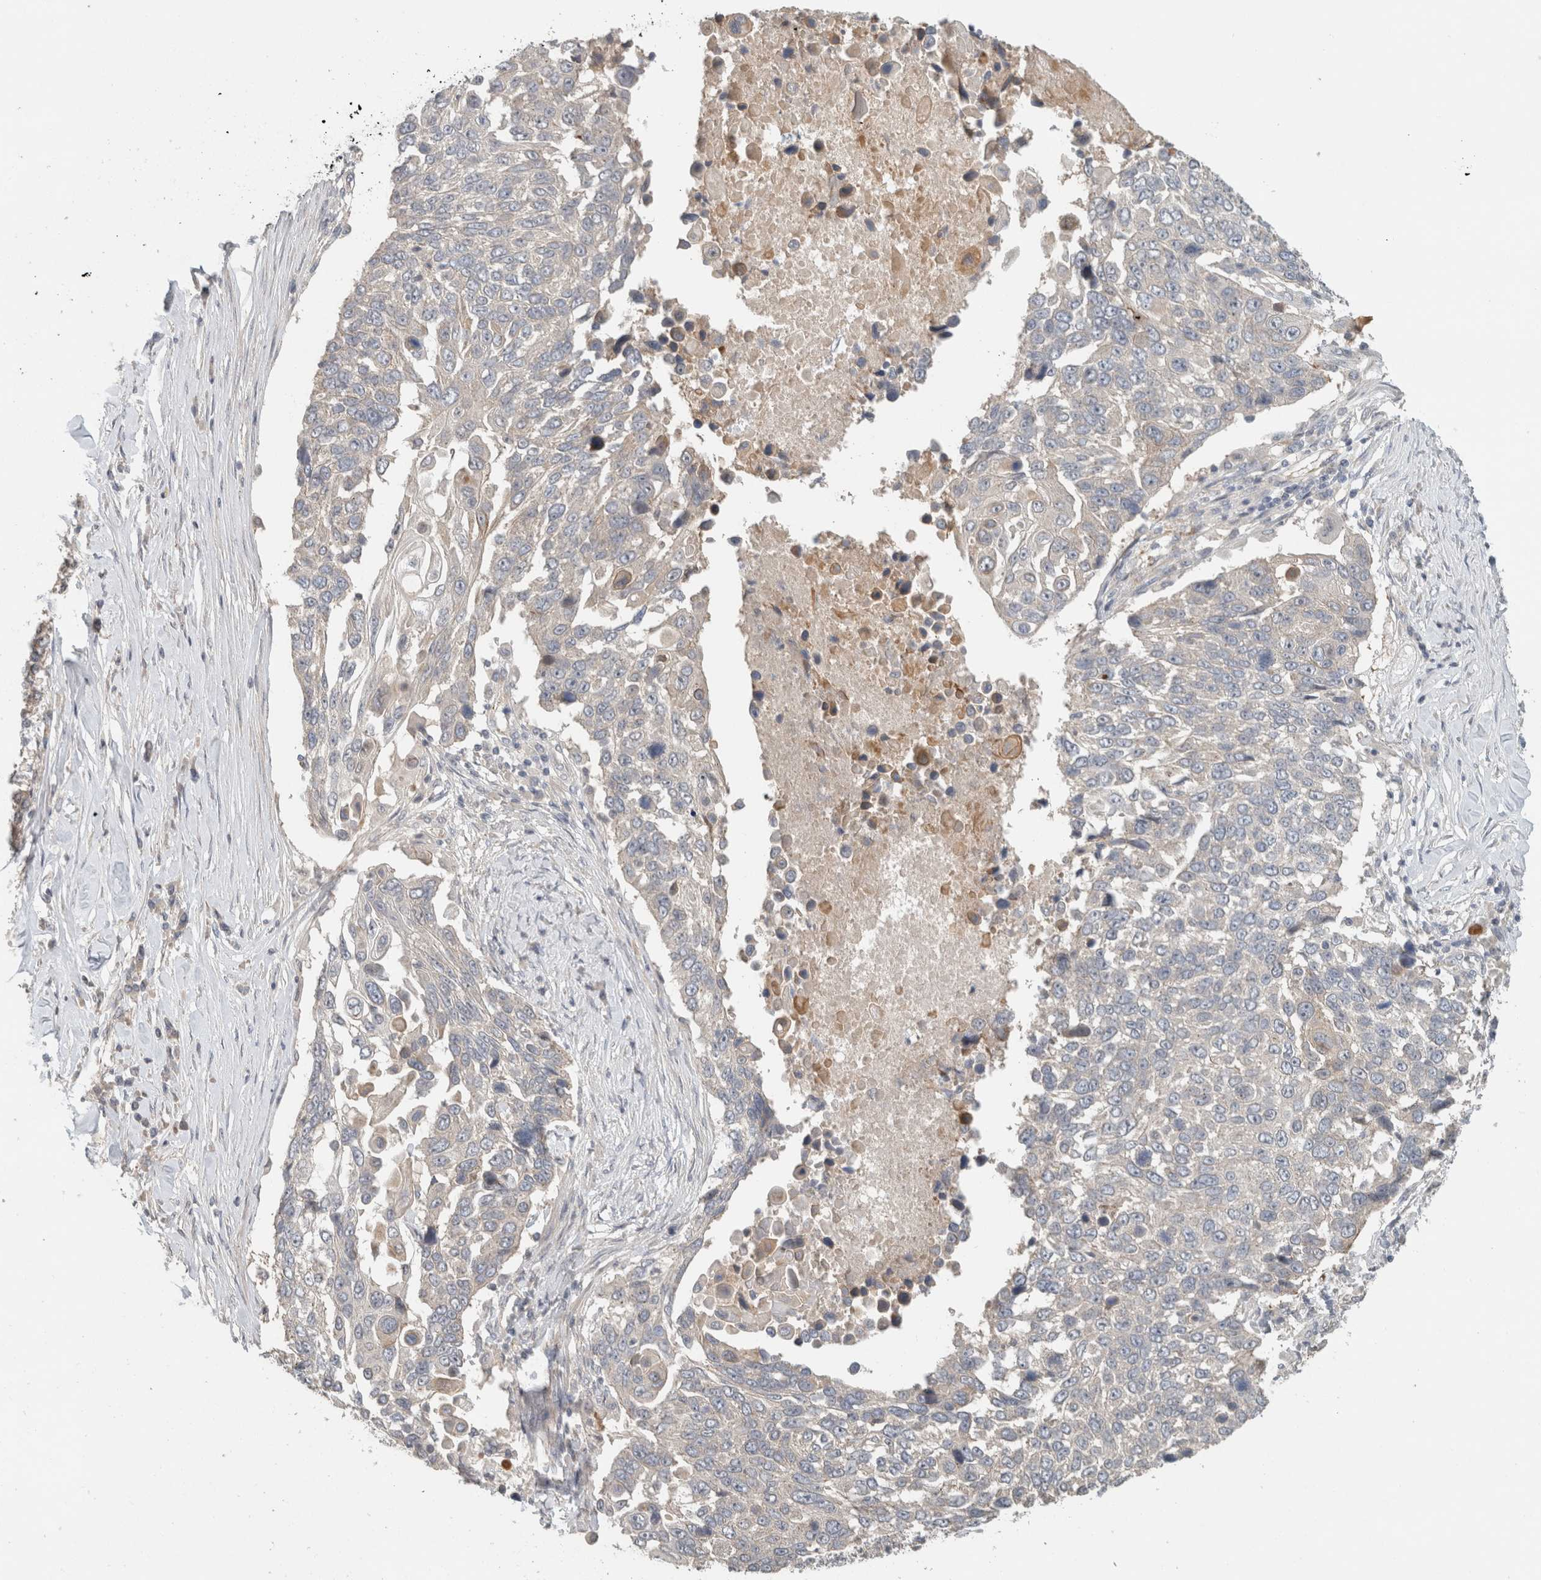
{"staining": {"intensity": "negative", "quantity": "none", "location": "none"}, "tissue": "lung cancer", "cell_type": "Tumor cells", "image_type": "cancer", "snomed": [{"axis": "morphology", "description": "Squamous cell carcinoma, NOS"}, {"axis": "topography", "description": "Lung"}], "caption": "Immunohistochemistry (IHC) image of neoplastic tissue: squamous cell carcinoma (lung) stained with DAB demonstrates no significant protein staining in tumor cells.", "gene": "ERCC6L2", "patient": {"sex": "male", "age": 66}}